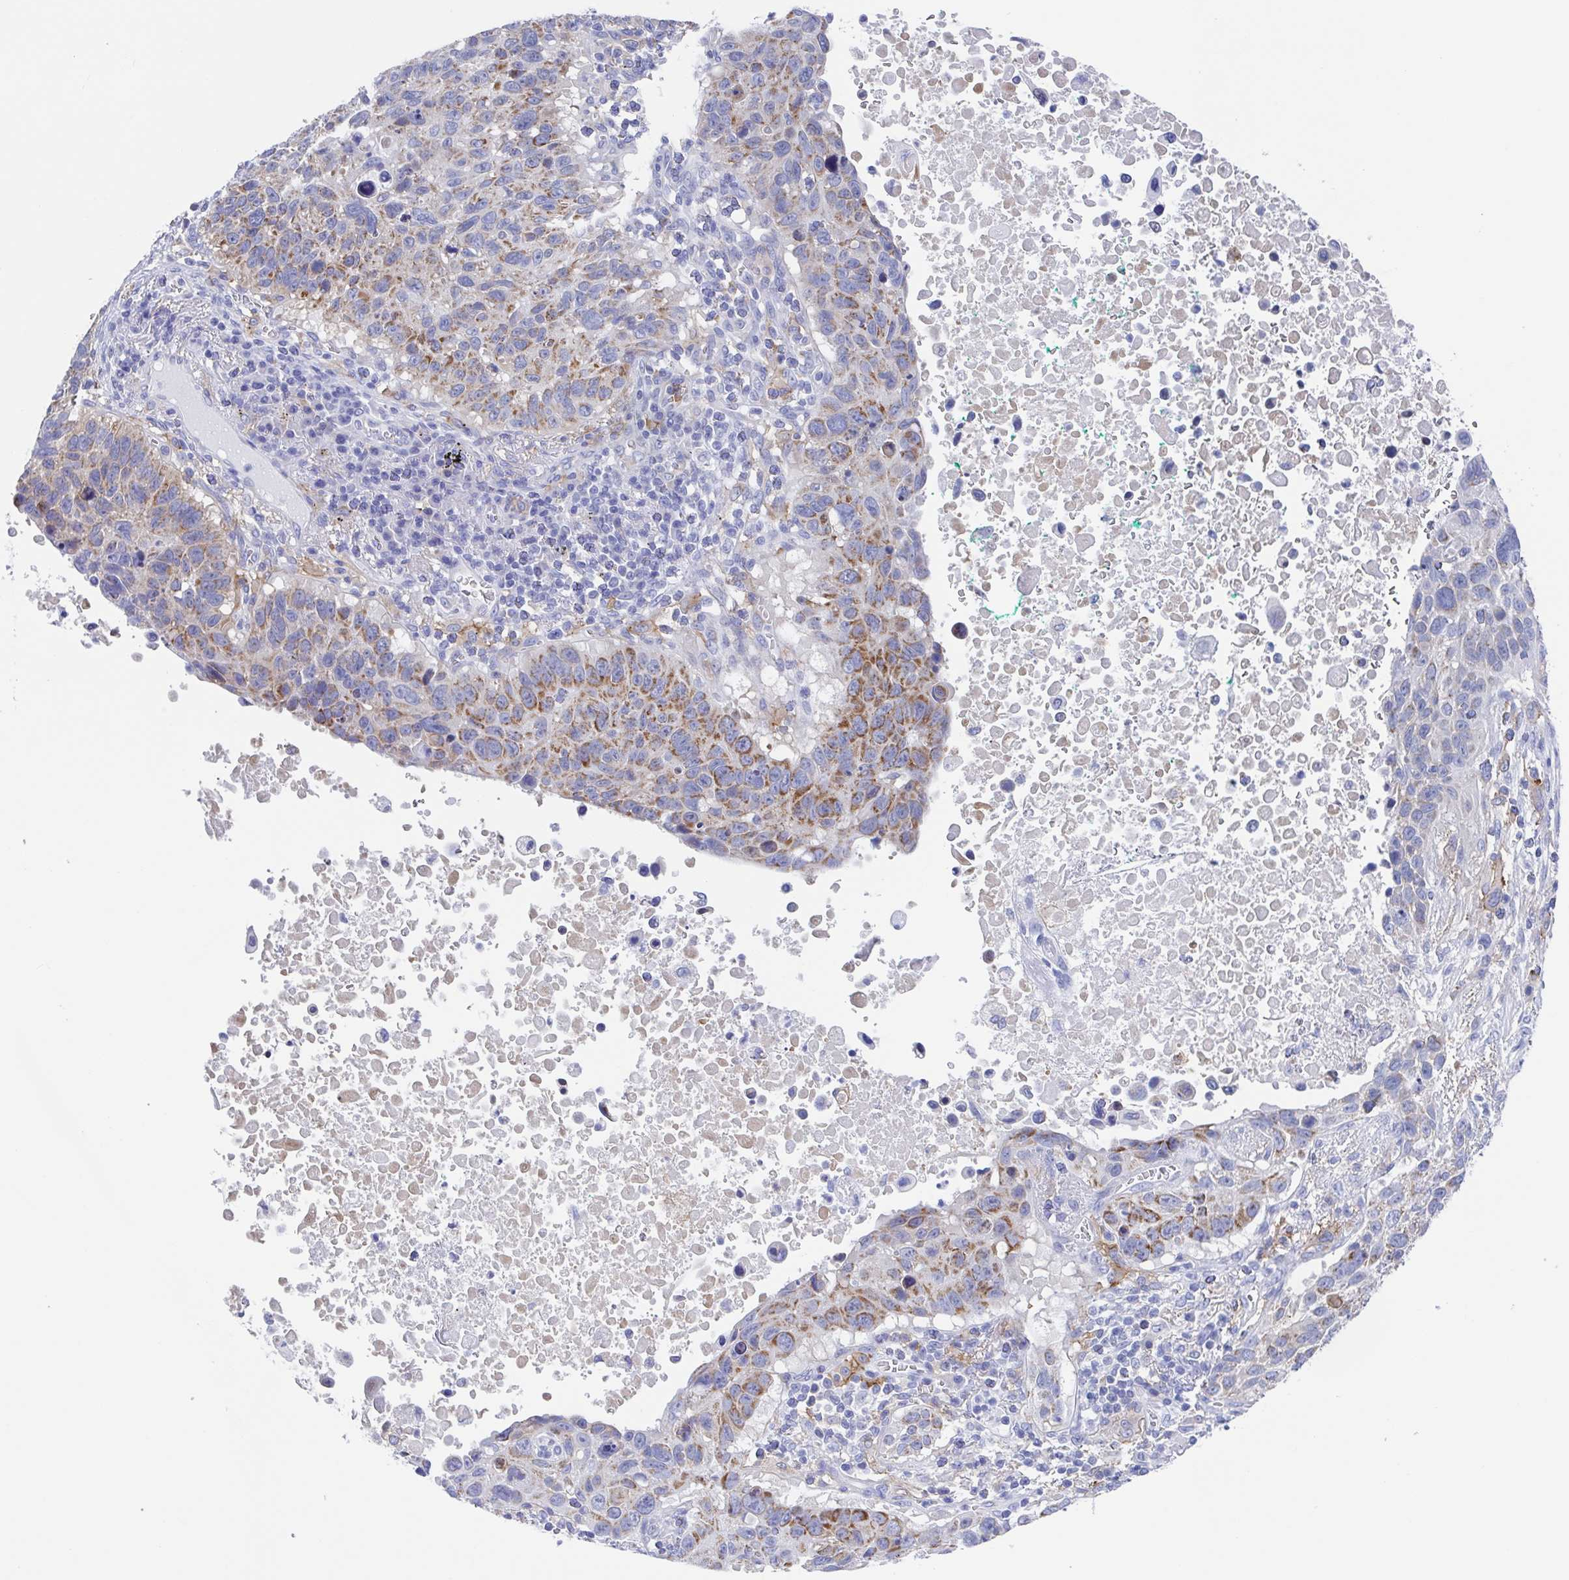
{"staining": {"intensity": "moderate", "quantity": ">75%", "location": "cytoplasmic/membranous"}, "tissue": "lung cancer", "cell_type": "Tumor cells", "image_type": "cancer", "snomed": [{"axis": "morphology", "description": "Squamous cell carcinoma, NOS"}, {"axis": "topography", "description": "Lung"}], "caption": "Immunohistochemical staining of squamous cell carcinoma (lung) shows medium levels of moderate cytoplasmic/membranous expression in approximately >75% of tumor cells.", "gene": "FCGR3A", "patient": {"sex": "male", "age": 66}}